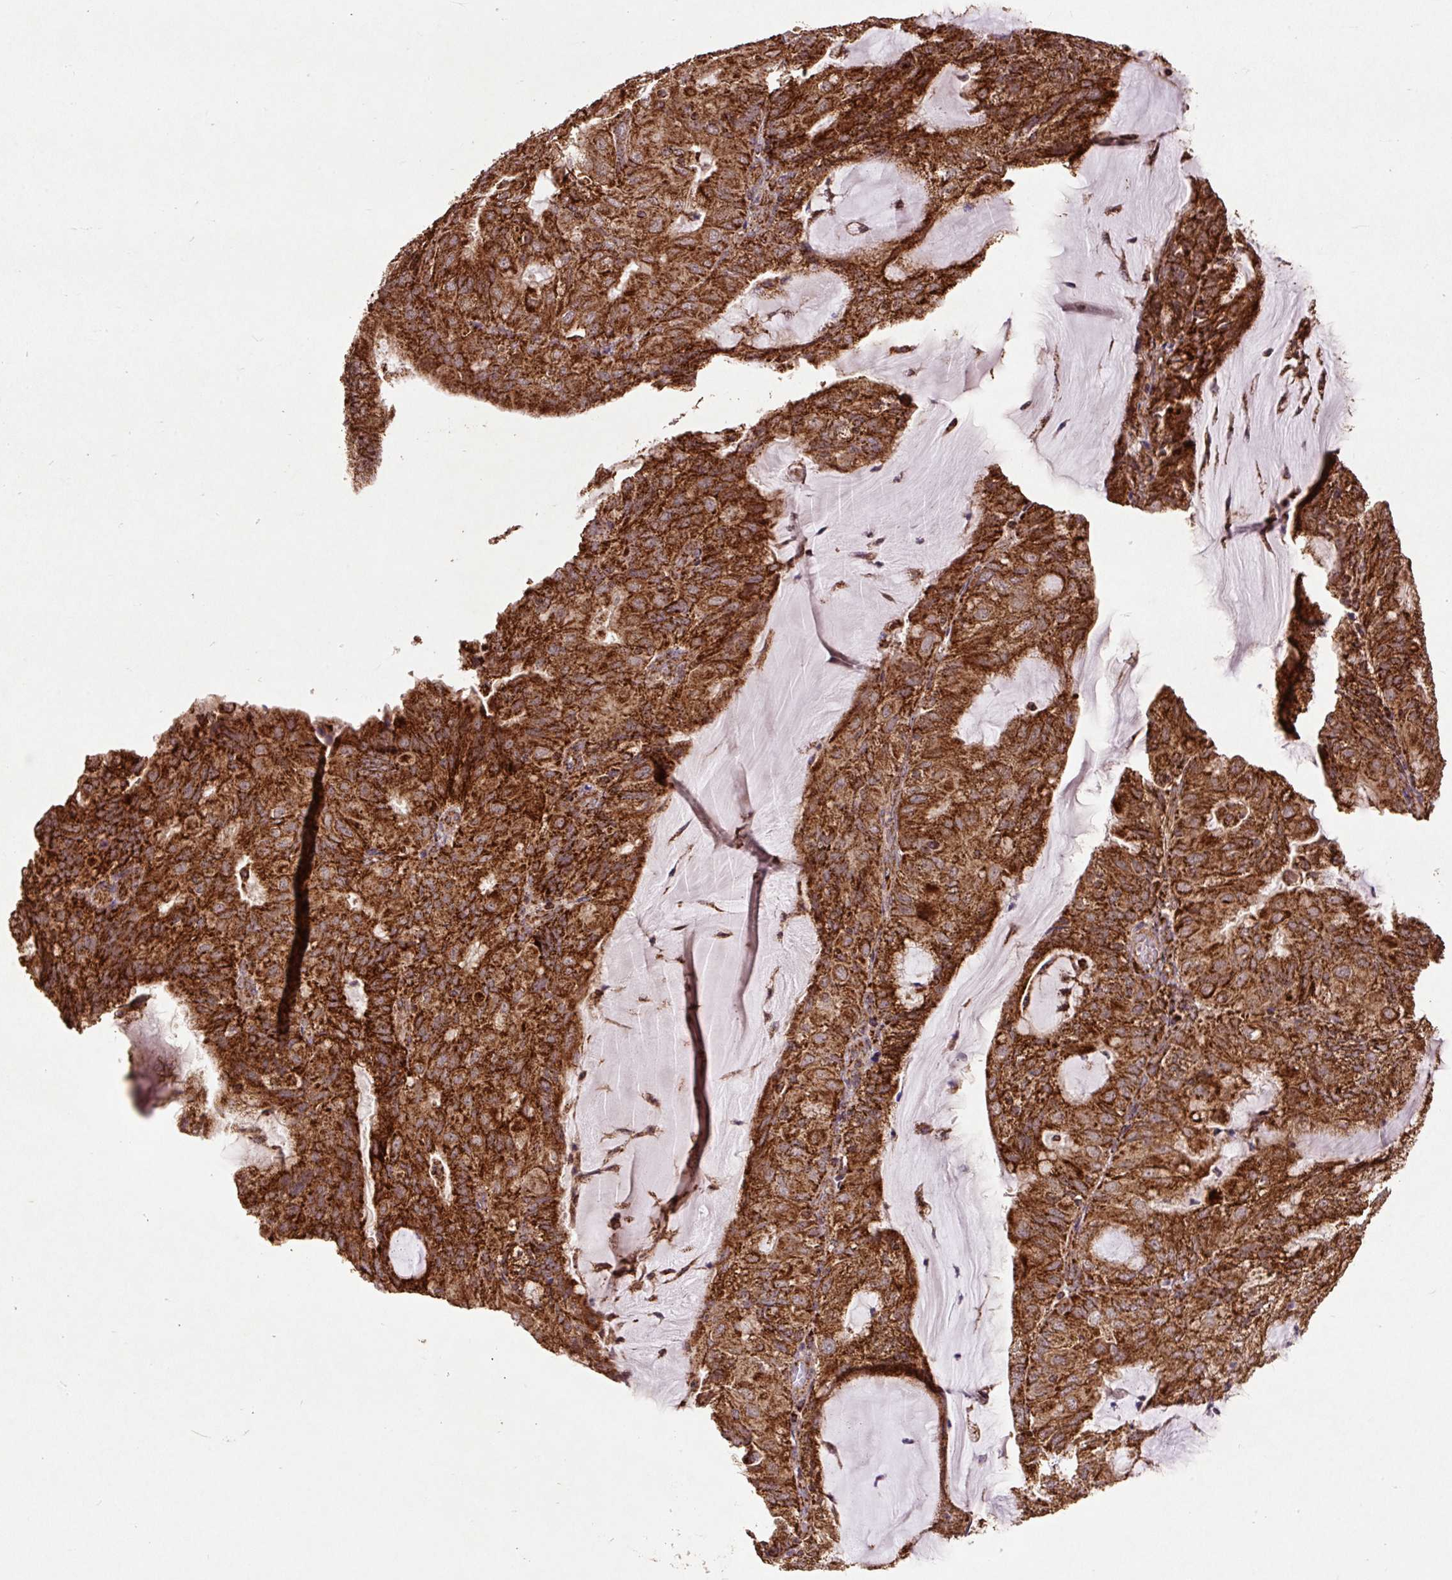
{"staining": {"intensity": "strong", "quantity": ">75%", "location": "cytoplasmic/membranous"}, "tissue": "endometrial cancer", "cell_type": "Tumor cells", "image_type": "cancer", "snomed": [{"axis": "morphology", "description": "Adenocarcinoma, NOS"}, {"axis": "topography", "description": "Endometrium"}], "caption": "Endometrial cancer stained for a protein (brown) demonstrates strong cytoplasmic/membranous positive staining in about >75% of tumor cells.", "gene": "ATP5F1A", "patient": {"sex": "female", "age": 81}}